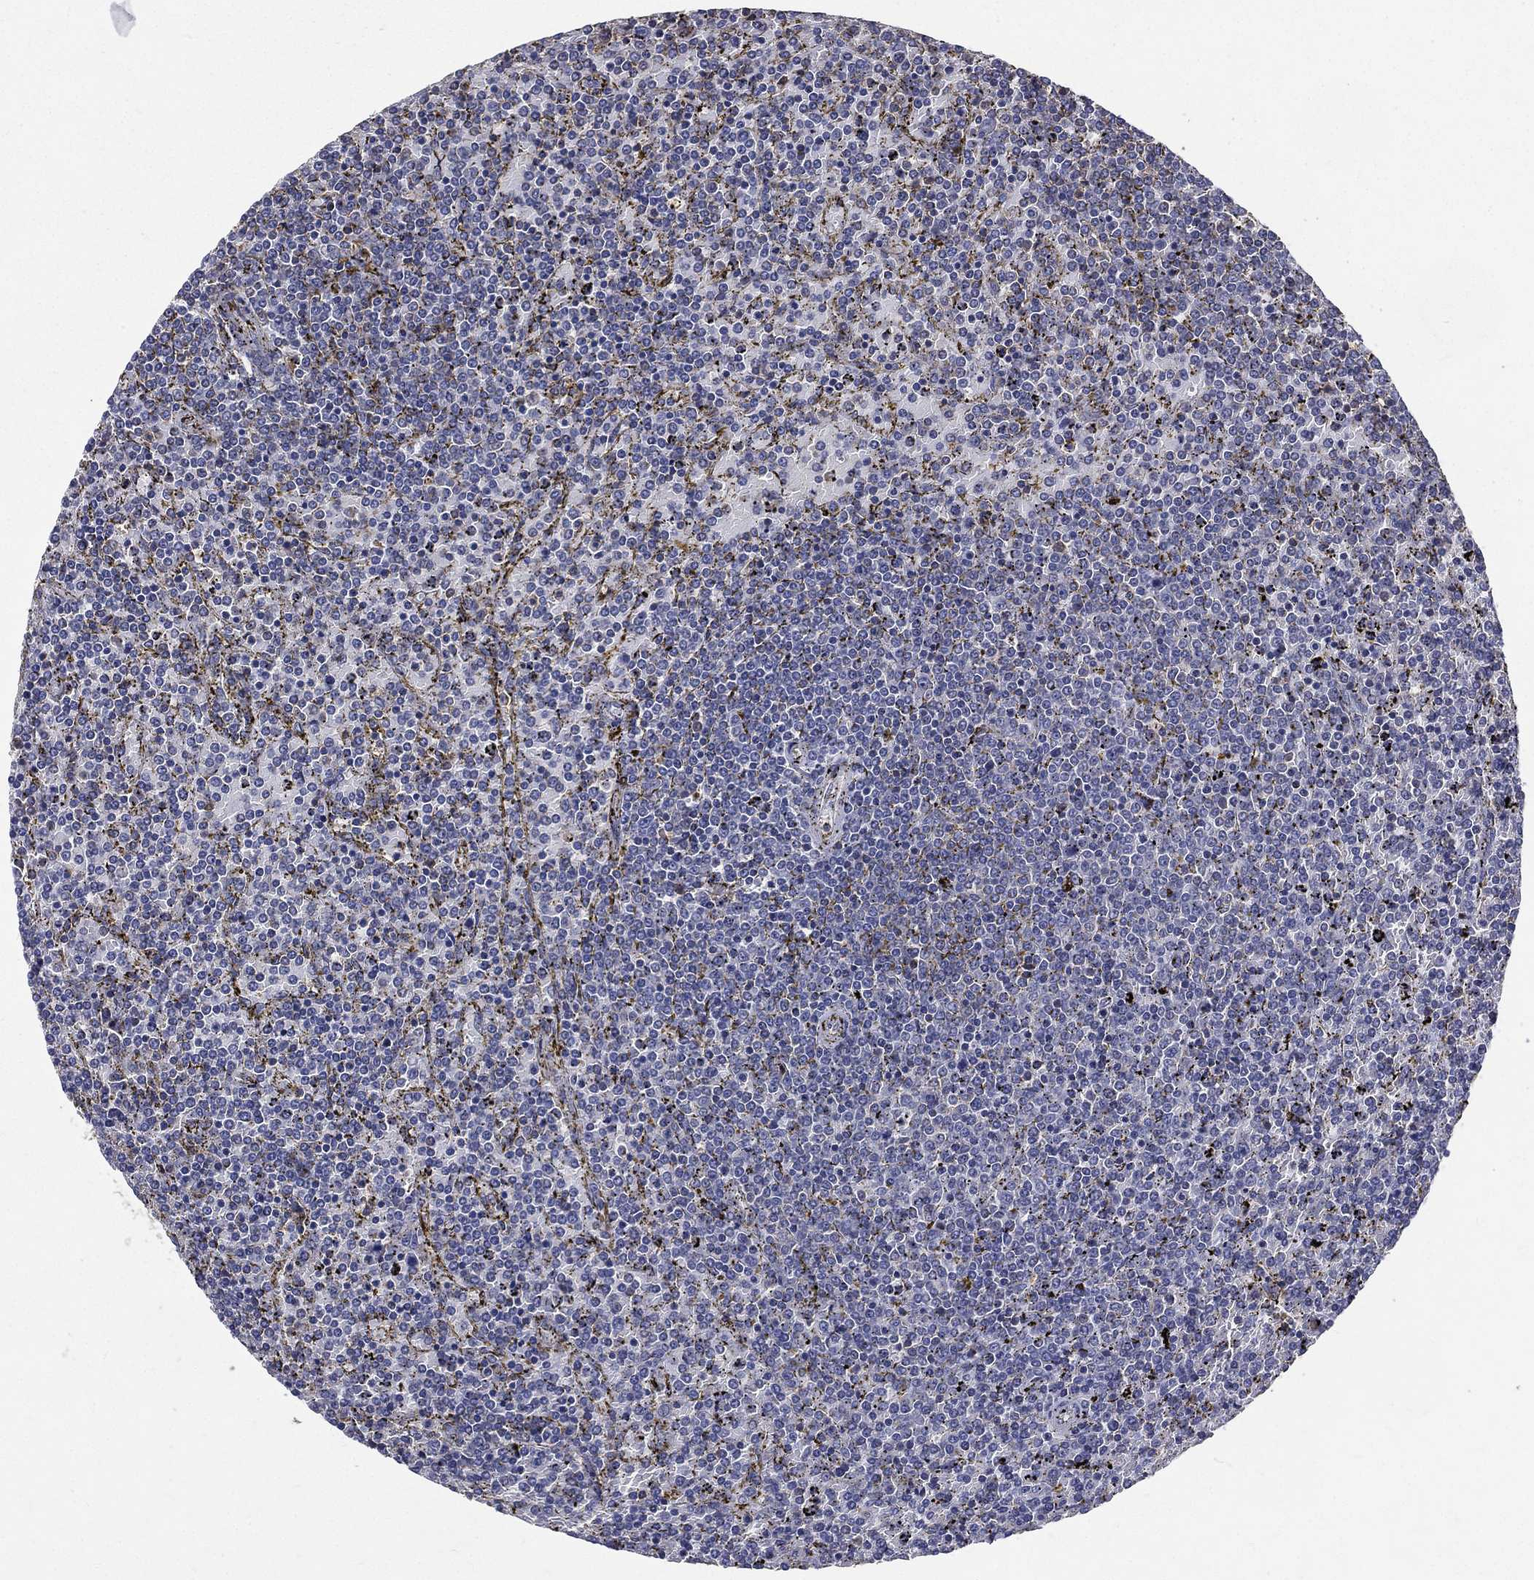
{"staining": {"intensity": "negative", "quantity": "none", "location": "none"}, "tissue": "lymphoma", "cell_type": "Tumor cells", "image_type": "cancer", "snomed": [{"axis": "morphology", "description": "Malignant lymphoma, non-Hodgkin's type, Low grade"}, {"axis": "topography", "description": "Spleen"}], "caption": "Tumor cells show no significant protein staining in malignant lymphoma, non-Hodgkin's type (low-grade).", "gene": "SERPINB2", "patient": {"sex": "female", "age": 77}}